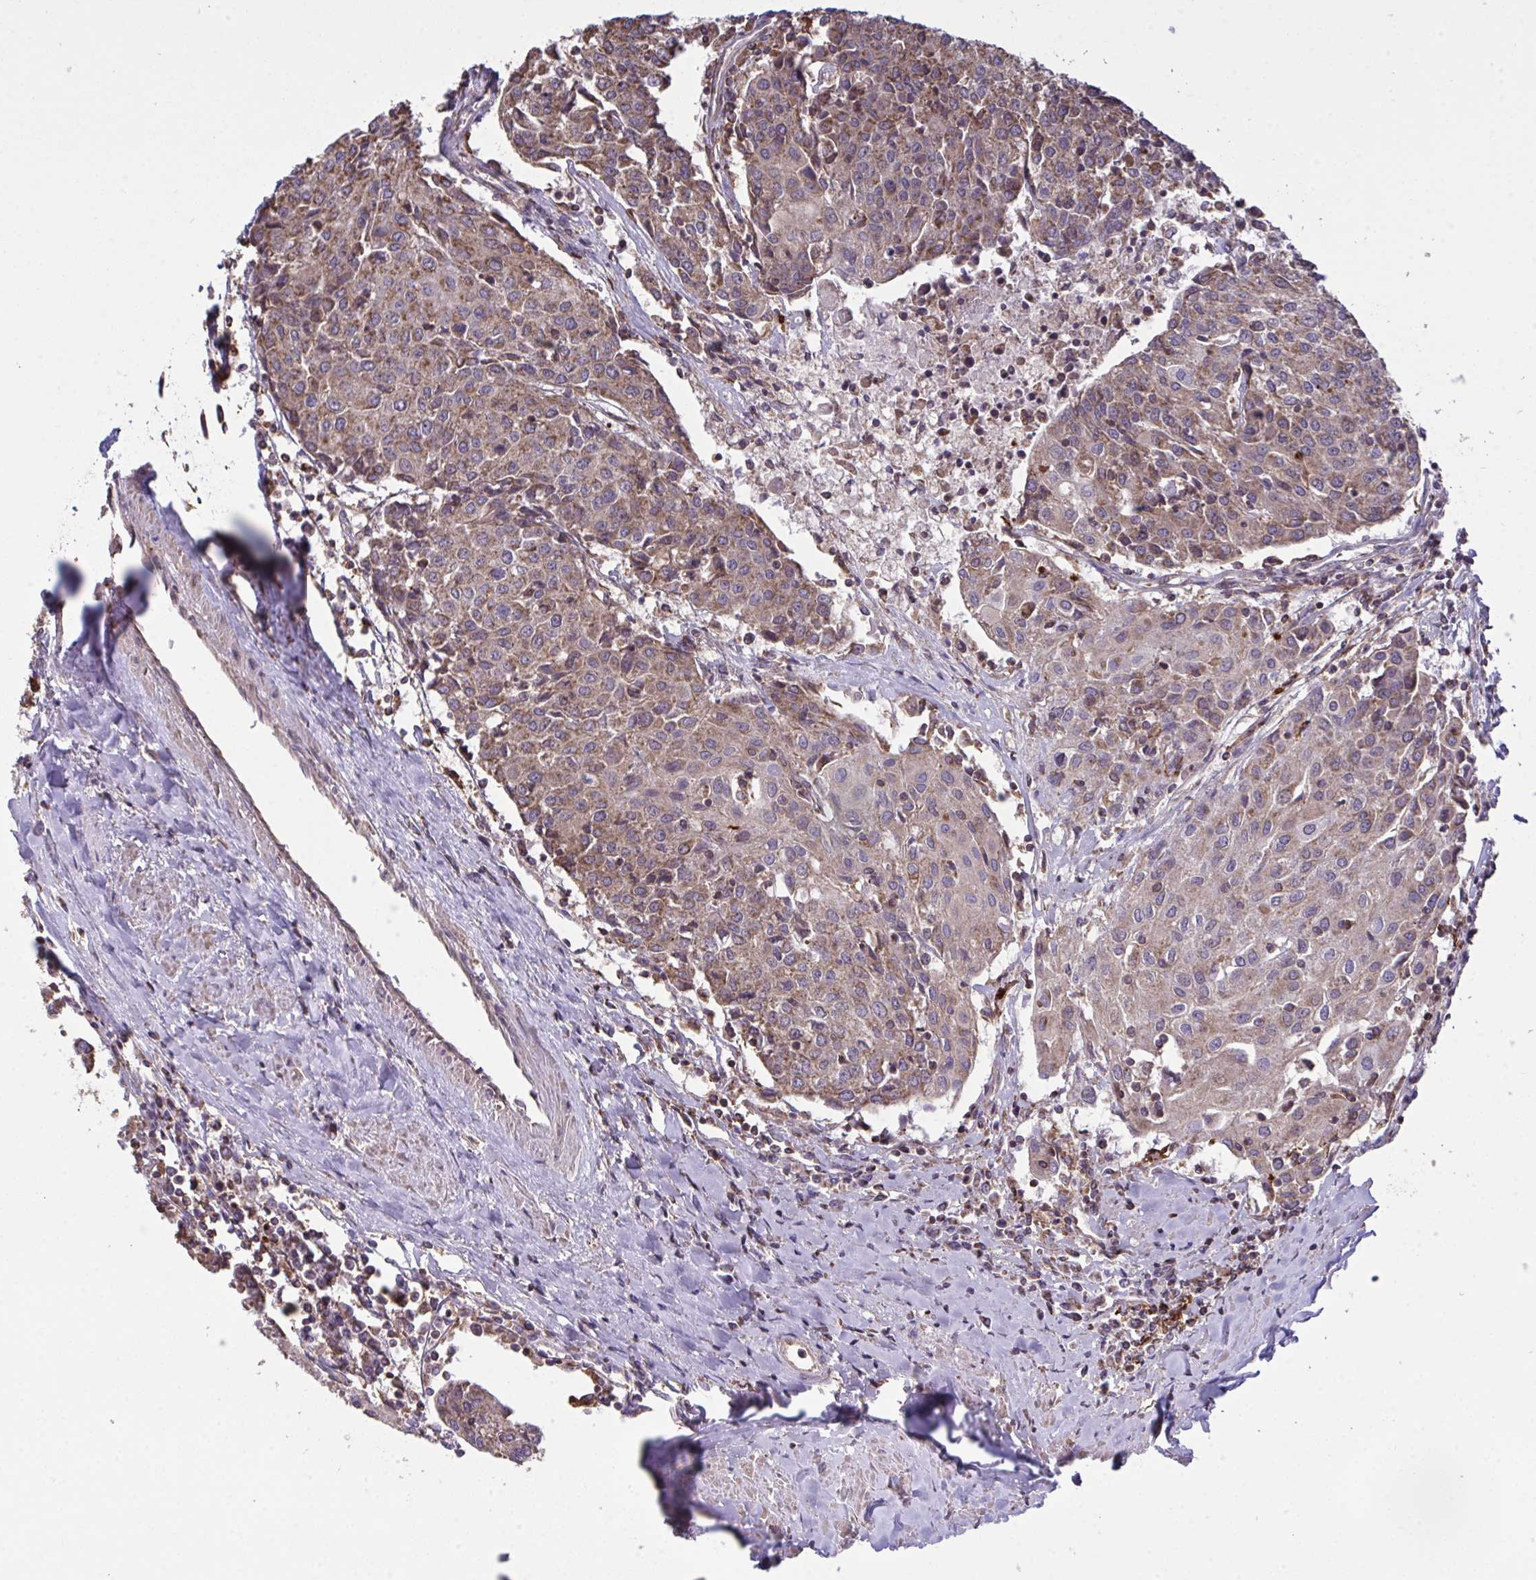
{"staining": {"intensity": "weak", "quantity": ">75%", "location": "cytoplasmic/membranous"}, "tissue": "urothelial cancer", "cell_type": "Tumor cells", "image_type": "cancer", "snomed": [{"axis": "morphology", "description": "Urothelial carcinoma, High grade"}, {"axis": "topography", "description": "Urinary bladder"}], "caption": "Weak cytoplasmic/membranous expression for a protein is present in approximately >75% of tumor cells of urothelial cancer using IHC.", "gene": "PPM1H", "patient": {"sex": "female", "age": 85}}